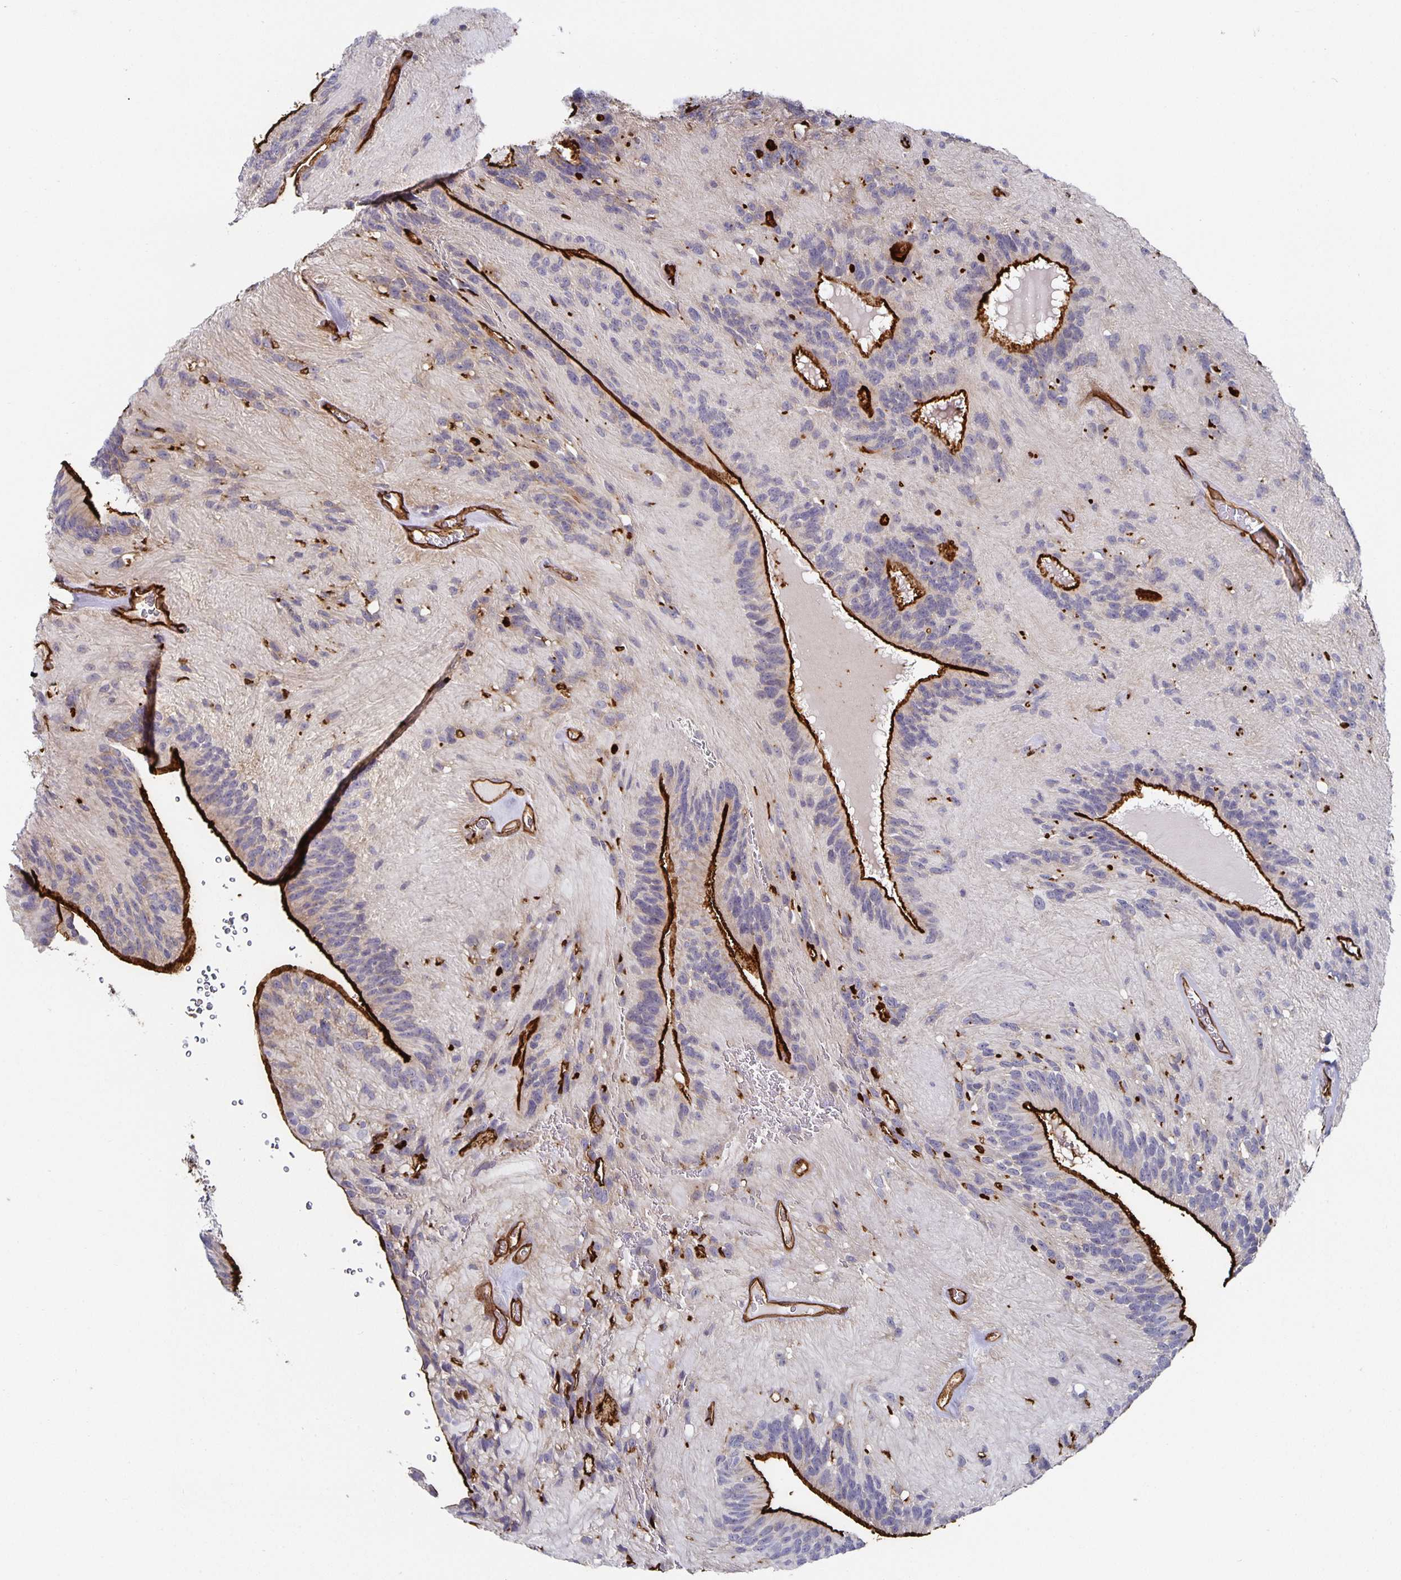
{"staining": {"intensity": "negative", "quantity": "none", "location": "none"}, "tissue": "glioma", "cell_type": "Tumor cells", "image_type": "cancer", "snomed": [{"axis": "morphology", "description": "Glioma, malignant, Low grade"}, {"axis": "topography", "description": "Brain"}], "caption": "Immunohistochemistry photomicrograph of human malignant glioma (low-grade) stained for a protein (brown), which shows no positivity in tumor cells.", "gene": "PODXL", "patient": {"sex": "male", "age": 31}}